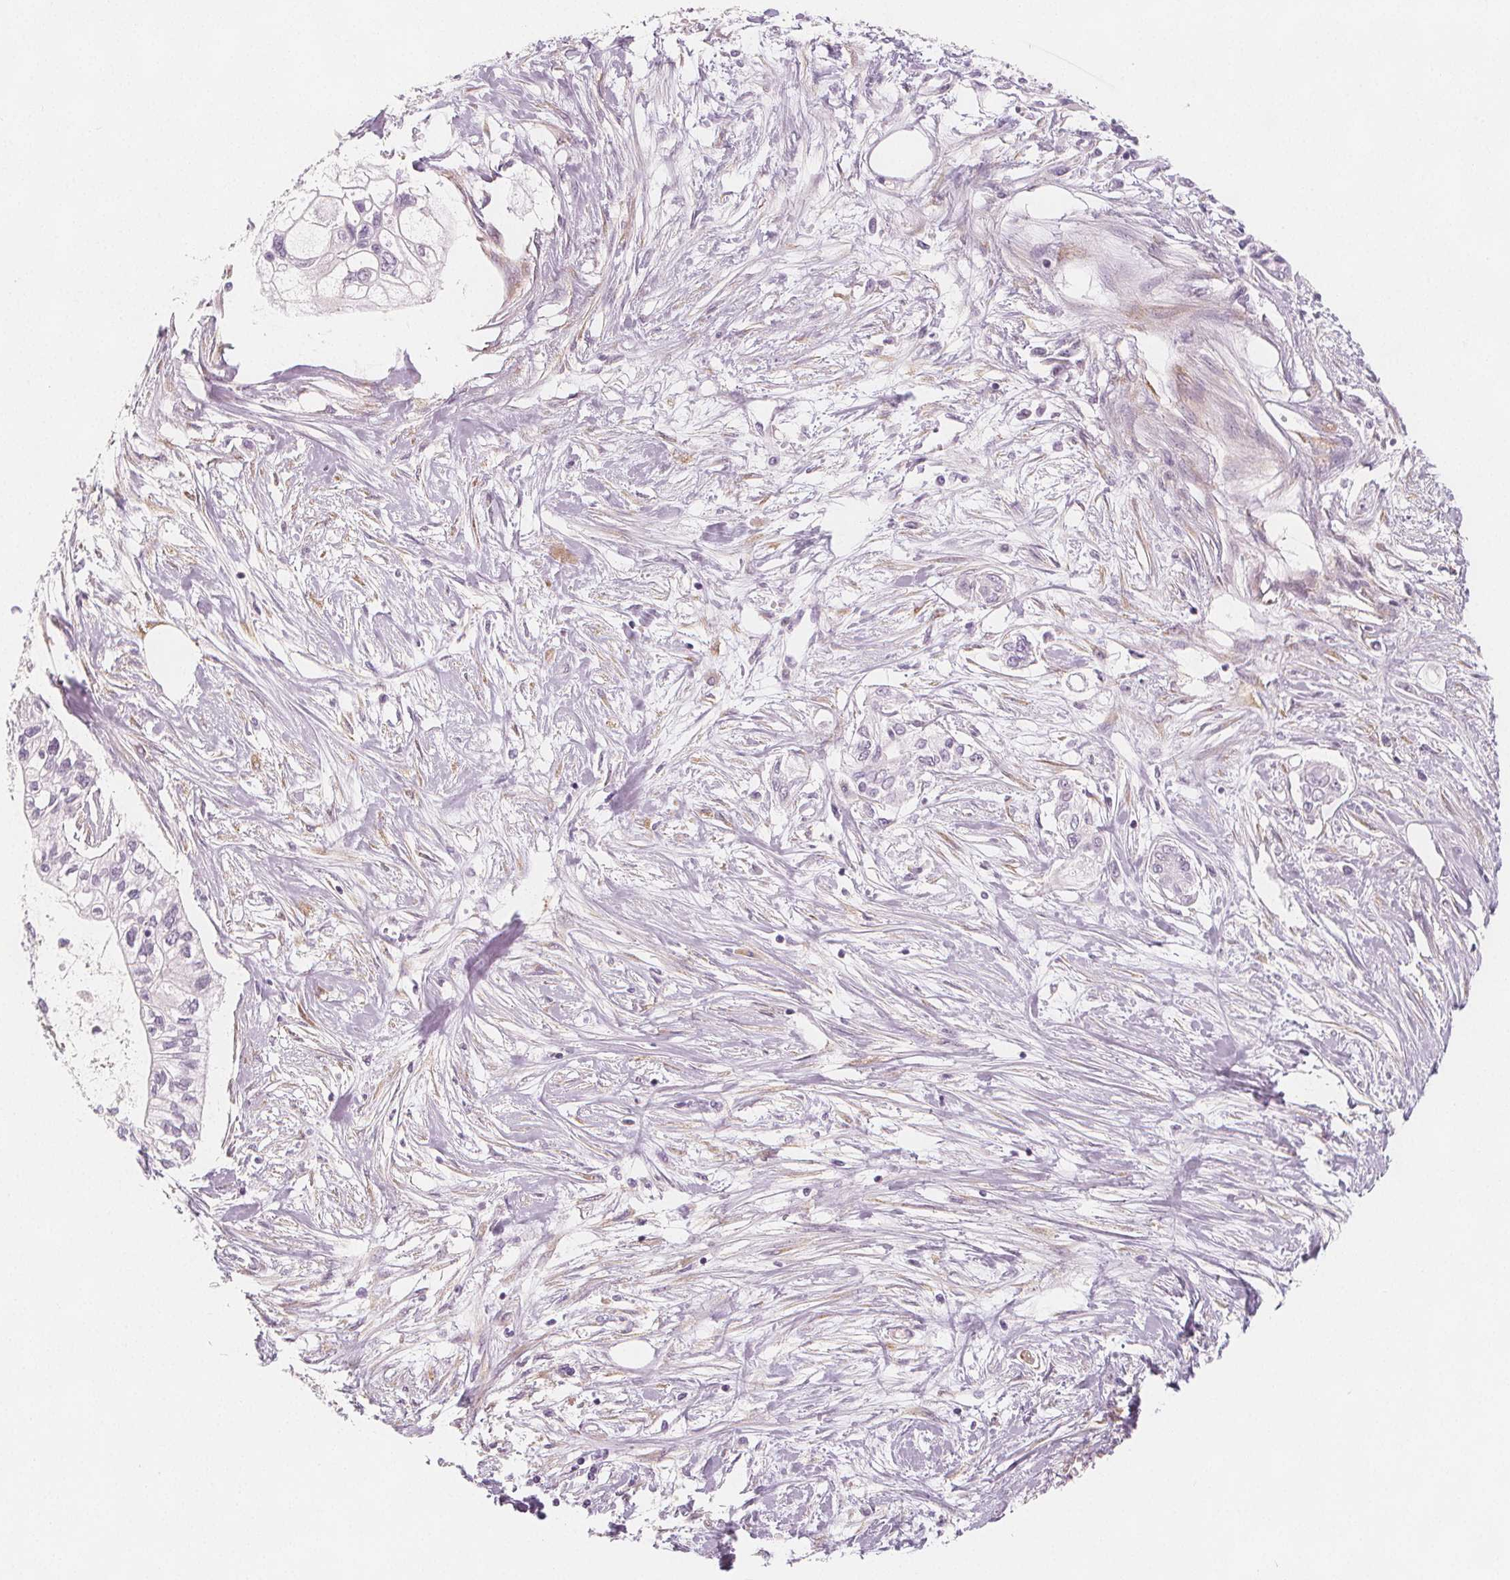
{"staining": {"intensity": "negative", "quantity": "none", "location": "none"}, "tissue": "pancreatic cancer", "cell_type": "Tumor cells", "image_type": "cancer", "snomed": [{"axis": "morphology", "description": "Adenocarcinoma, NOS"}, {"axis": "topography", "description": "Pancreas"}], "caption": "Protein analysis of pancreatic cancer (adenocarcinoma) demonstrates no significant expression in tumor cells.", "gene": "MAP1A", "patient": {"sex": "female", "age": 77}}